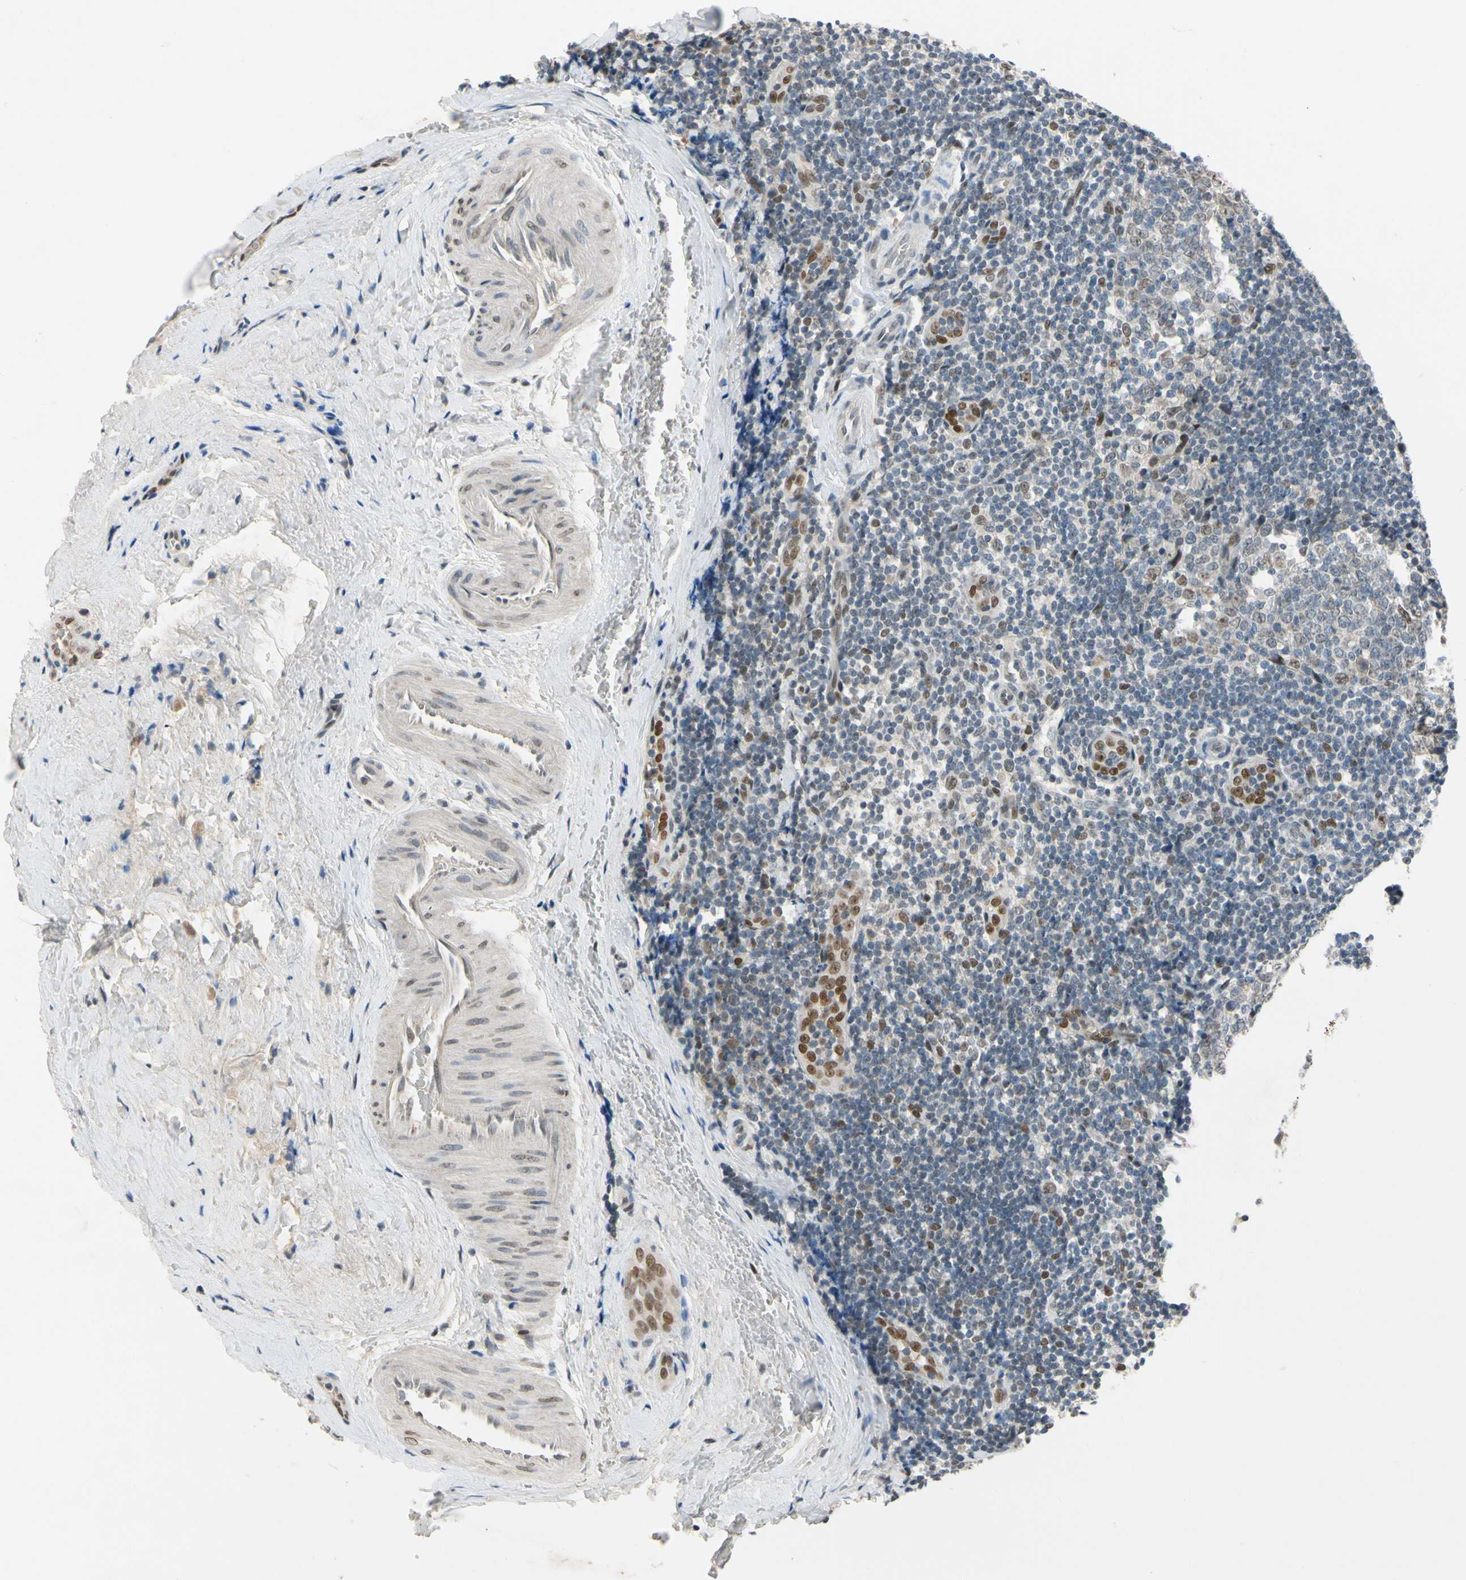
{"staining": {"intensity": "weak", "quantity": "<25%", "location": "nuclear"}, "tissue": "tonsil", "cell_type": "Germinal center cells", "image_type": "normal", "snomed": [{"axis": "morphology", "description": "Normal tissue, NOS"}, {"axis": "topography", "description": "Tonsil"}], "caption": "A micrograph of tonsil stained for a protein demonstrates no brown staining in germinal center cells.", "gene": "RIOX2", "patient": {"sex": "male", "age": 31}}